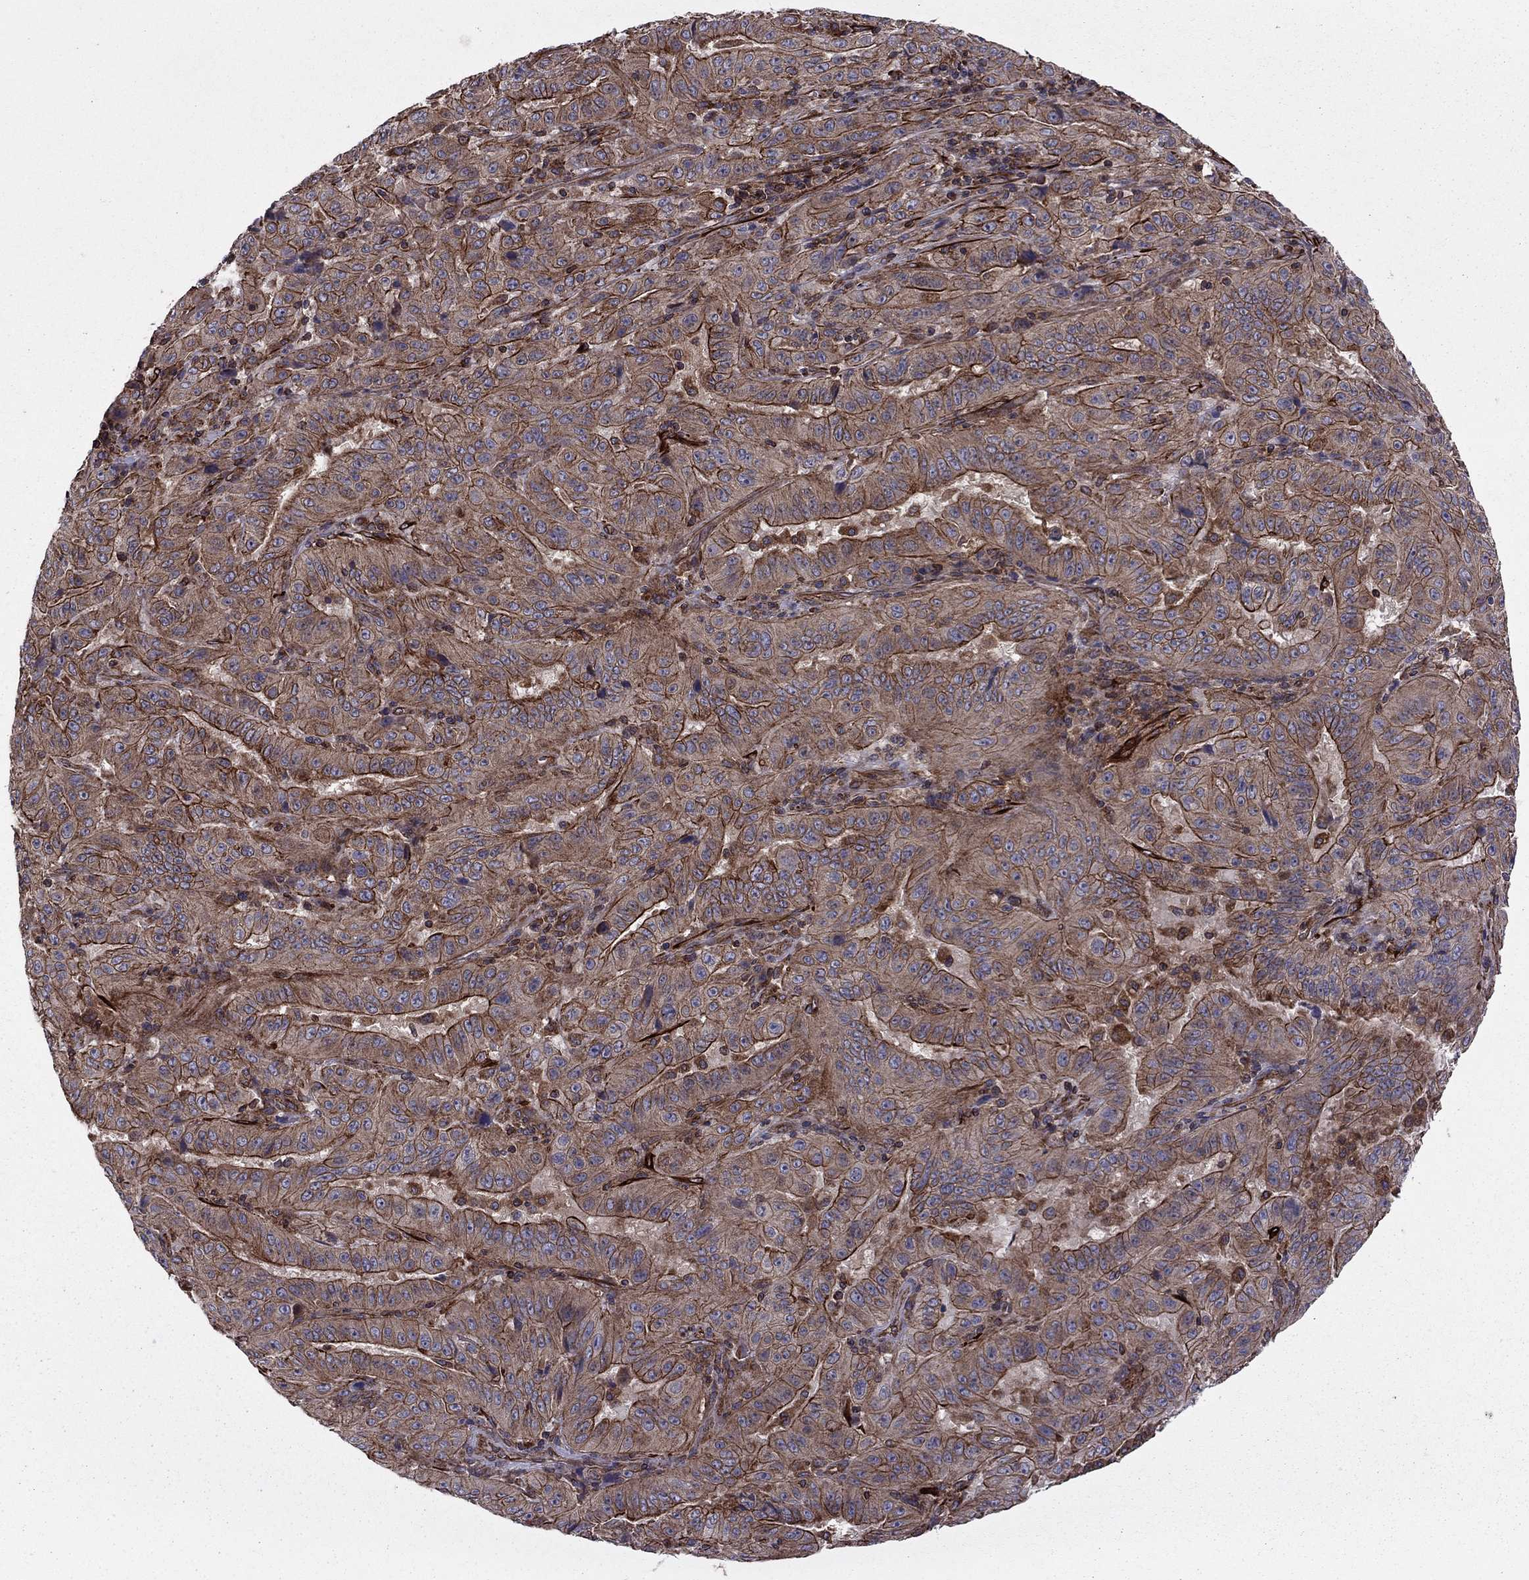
{"staining": {"intensity": "strong", "quantity": "25%-75%", "location": "cytoplasmic/membranous"}, "tissue": "pancreatic cancer", "cell_type": "Tumor cells", "image_type": "cancer", "snomed": [{"axis": "morphology", "description": "Adenocarcinoma, NOS"}, {"axis": "topography", "description": "Pancreas"}], "caption": "Immunohistochemistry (IHC) histopathology image of neoplastic tissue: adenocarcinoma (pancreatic) stained using immunohistochemistry (IHC) shows high levels of strong protein expression localized specifically in the cytoplasmic/membranous of tumor cells, appearing as a cytoplasmic/membranous brown color.", "gene": "SHMT1", "patient": {"sex": "male", "age": 63}}